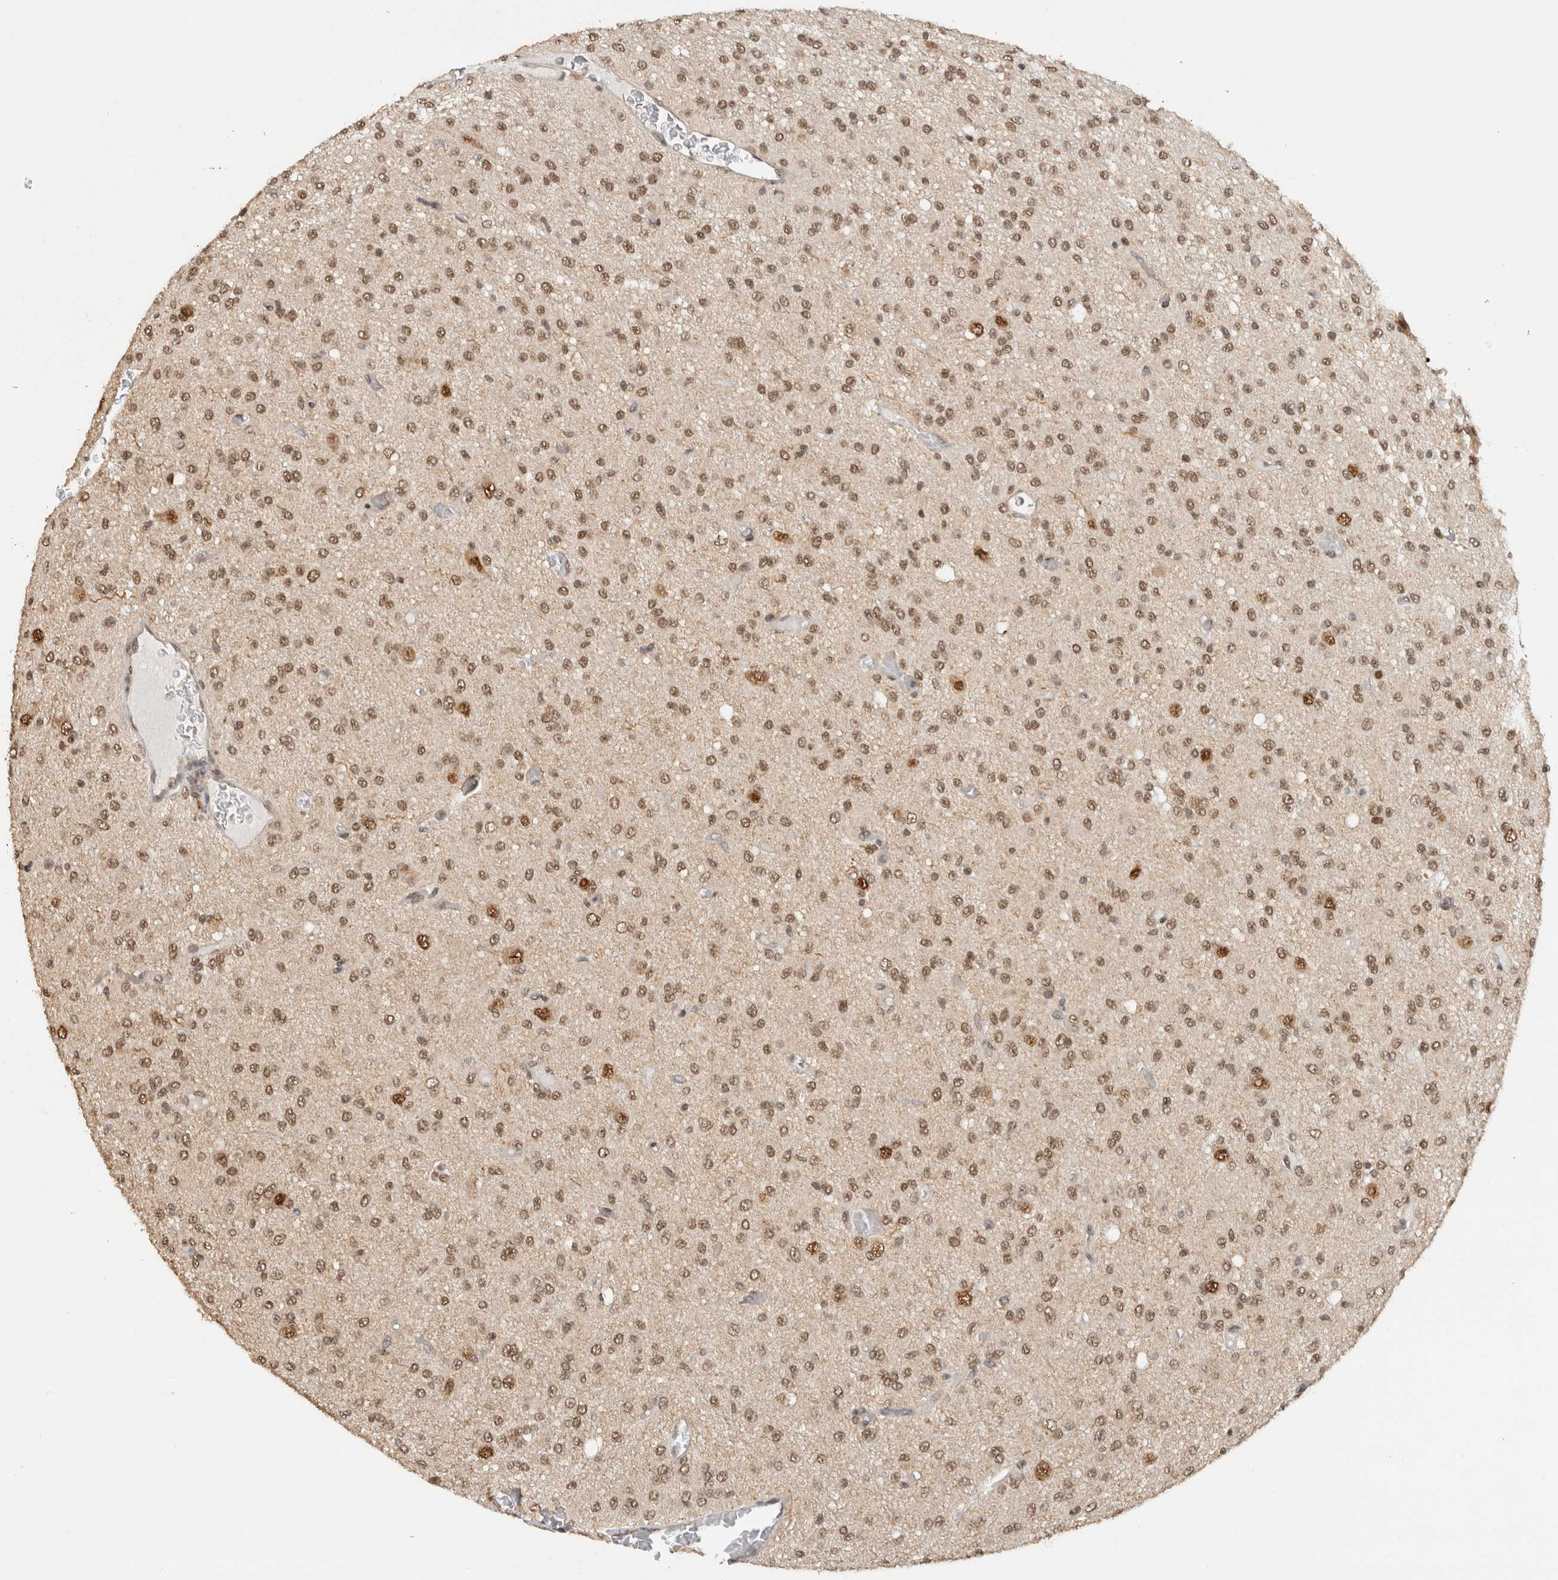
{"staining": {"intensity": "moderate", "quantity": ">75%", "location": "nuclear"}, "tissue": "glioma", "cell_type": "Tumor cells", "image_type": "cancer", "snomed": [{"axis": "morphology", "description": "Glioma, malignant, High grade"}, {"axis": "topography", "description": "Brain"}], "caption": "Human malignant glioma (high-grade) stained with a brown dye shows moderate nuclear positive staining in approximately >75% of tumor cells.", "gene": "C1orf21", "patient": {"sex": "female", "age": 59}}